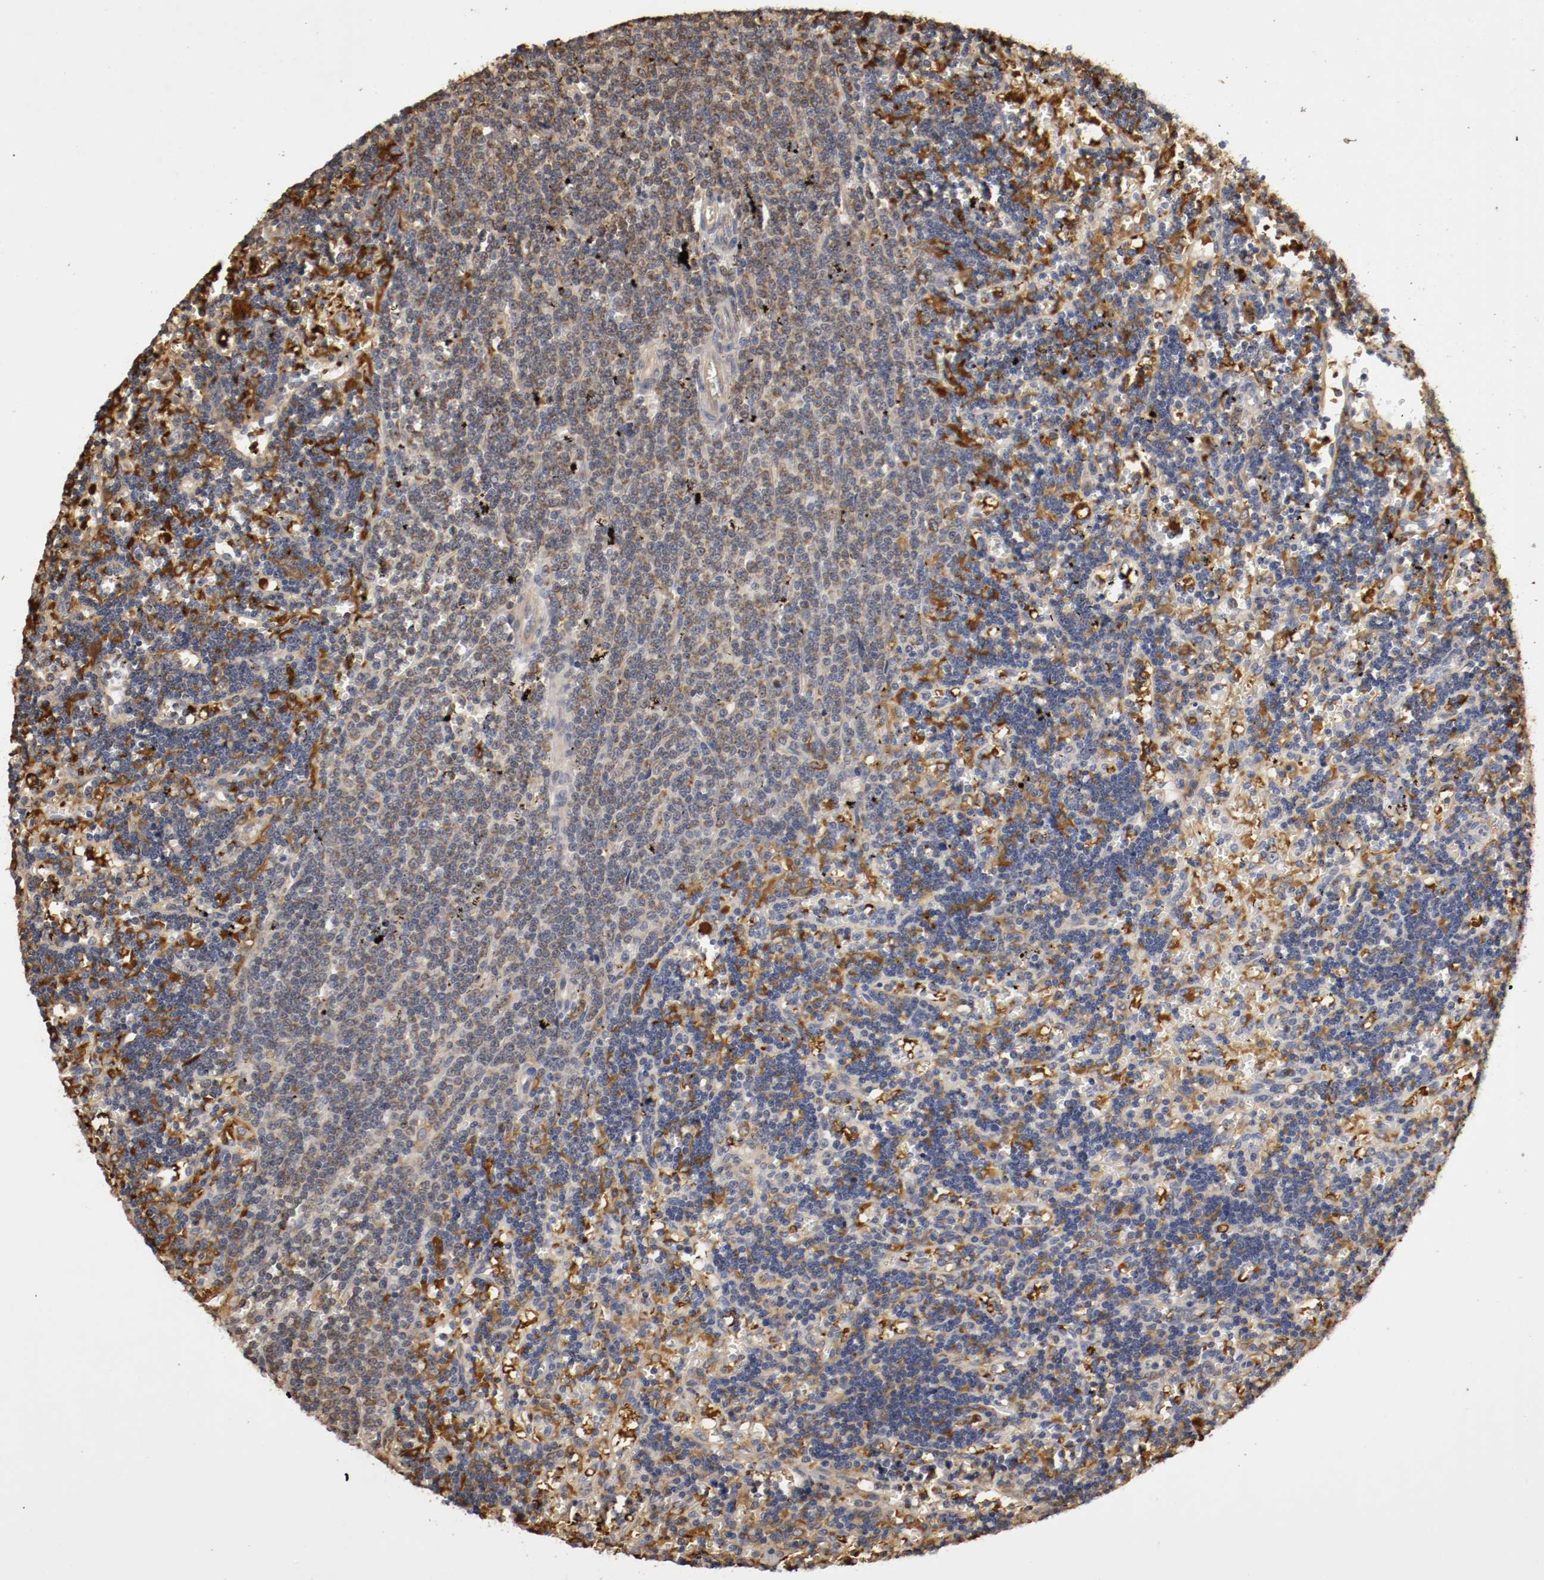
{"staining": {"intensity": "moderate", "quantity": ">75%", "location": "cytoplasmic/membranous"}, "tissue": "lymphoma", "cell_type": "Tumor cells", "image_type": "cancer", "snomed": [{"axis": "morphology", "description": "Malignant lymphoma, non-Hodgkin's type, Low grade"}, {"axis": "topography", "description": "Spleen"}], "caption": "A medium amount of moderate cytoplasmic/membranous staining is present in approximately >75% of tumor cells in lymphoma tissue.", "gene": "VEZT", "patient": {"sex": "male", "age": 60}}